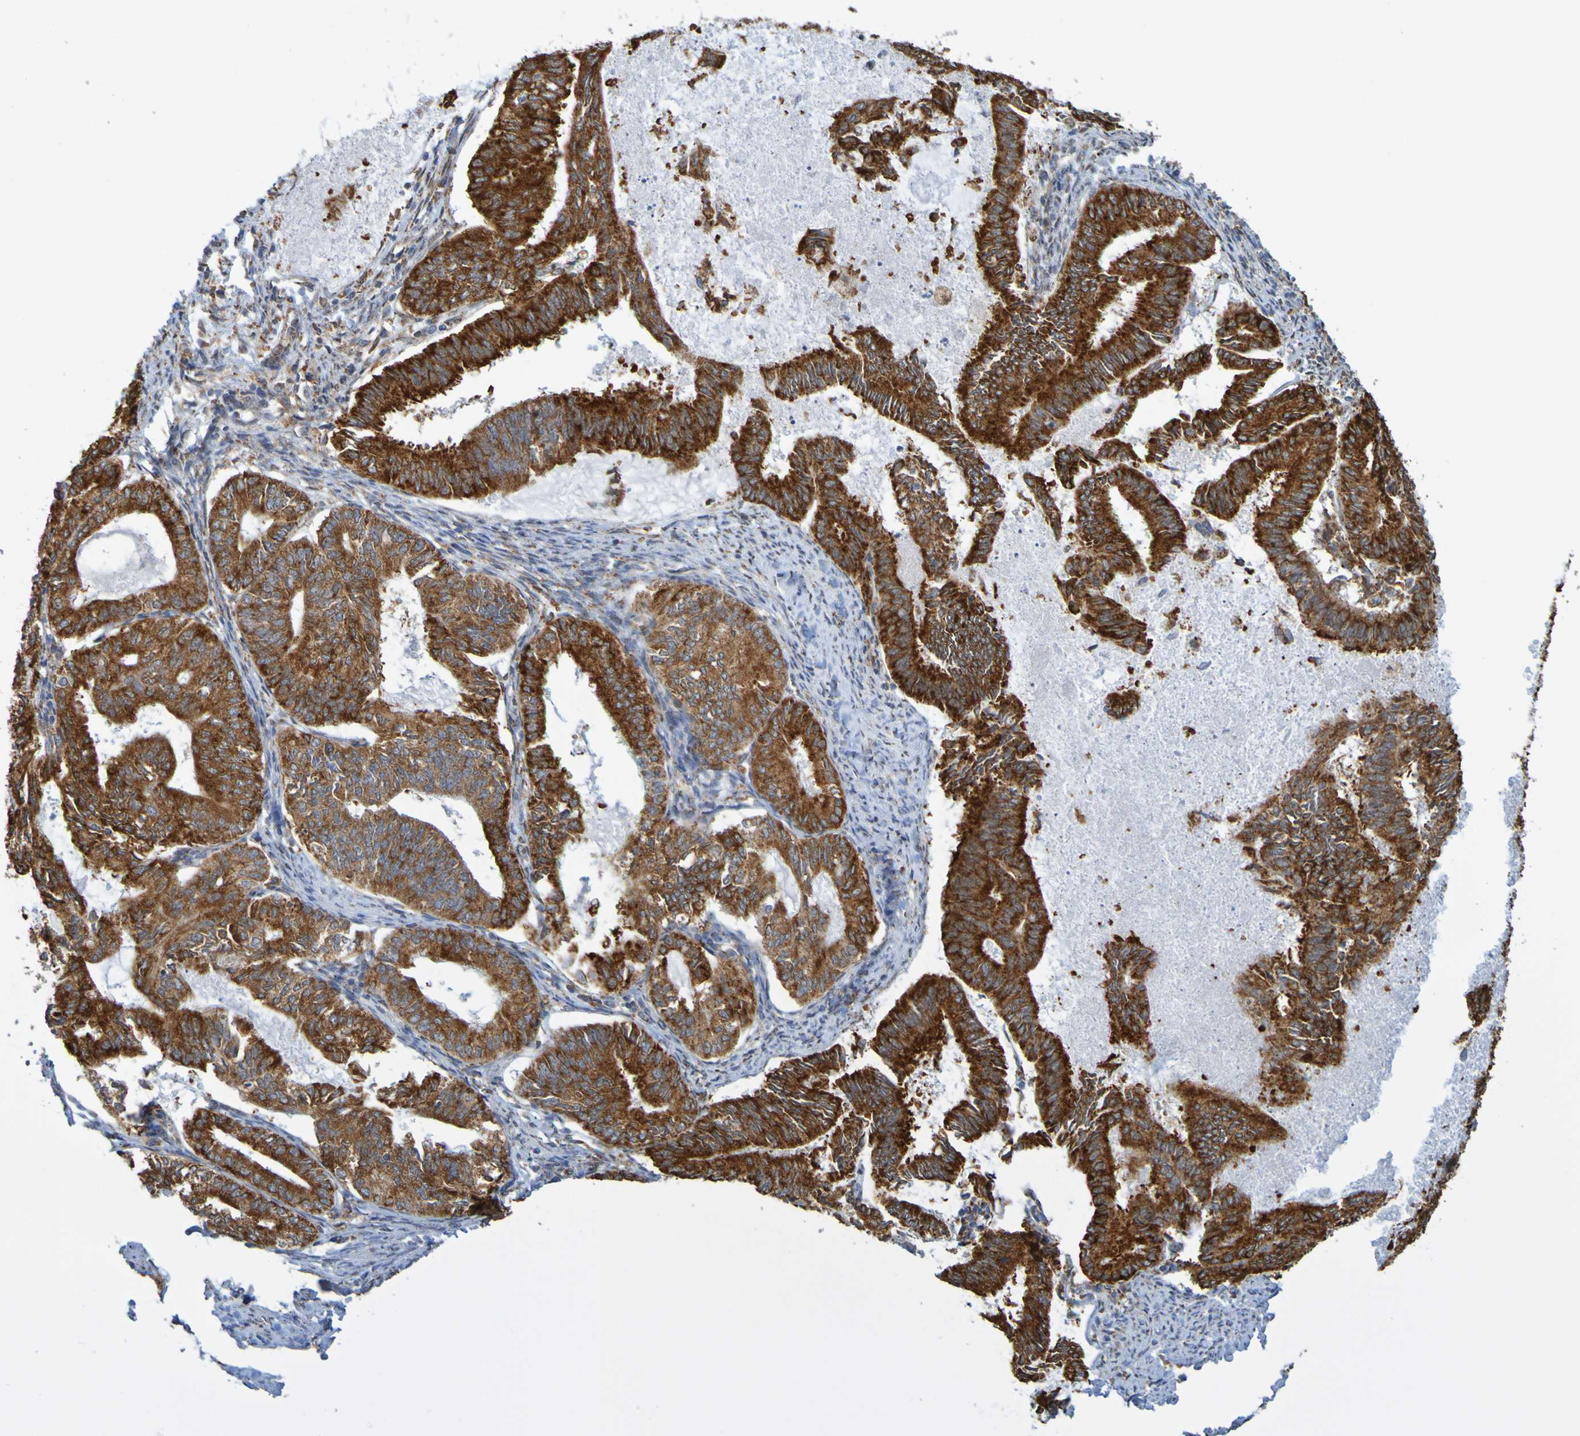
{"staining": {"intensity": "strong", "quantity": "25%-75%", "location": "cytoplasmic/membranous"}, "tissue": "endometrial cancer", "cell_type": "Tumor cells", "image_type": "cancer", "snomed": [{"axis": "morphology", "description": "Adenocarcinoma, NOS"}, {"axis": "topography", "description": "Endometrium"}], "caption": "Immunohistochemical staining of human endometrial cancer (adenocarcinoma) exhibits high levels of strong cytoplasmic/membranous protein expression in about 25%-75% of tumor cells.", "gene": "PDIA3", "patient": {"sex": "female", "age": 86}}